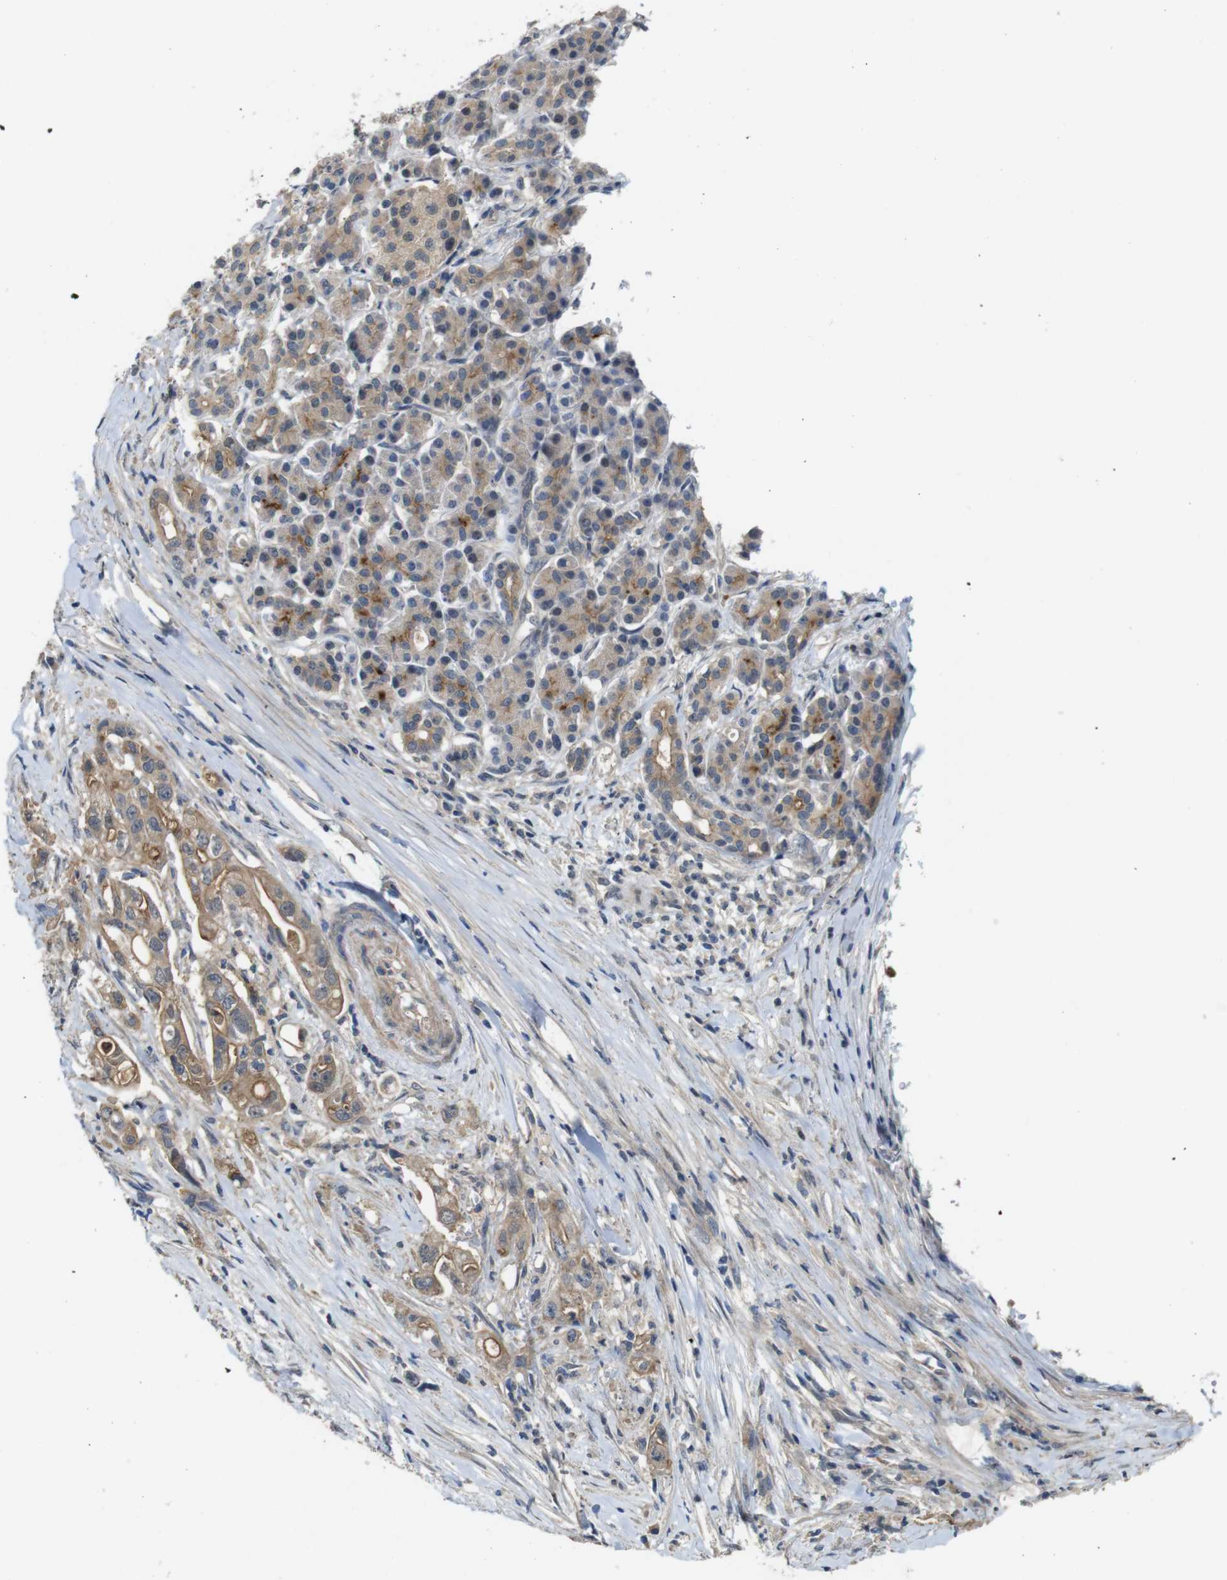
{"staining": {"intensity": "moderate", "quantity": ">75%", "location": "cytoplasmic/membranous"}, "tissue": "pancreatic cancer", "cell_type": "Tumor cells", "image_type": "cancer", "snomed": [{"axis": "morphology", "description": "Normal tissue, NOS"}, {"axis": "topography", "description": "Pancreas"}], "caption": "There is medium levels of moderate cytoplasmic/membranous staining in tumor cells of pancreatic cancer, as demonstrated by immunohistochemical staining (brown color).", "gene": "CDC34", "patient": {"sex": "male", "age": 42}}